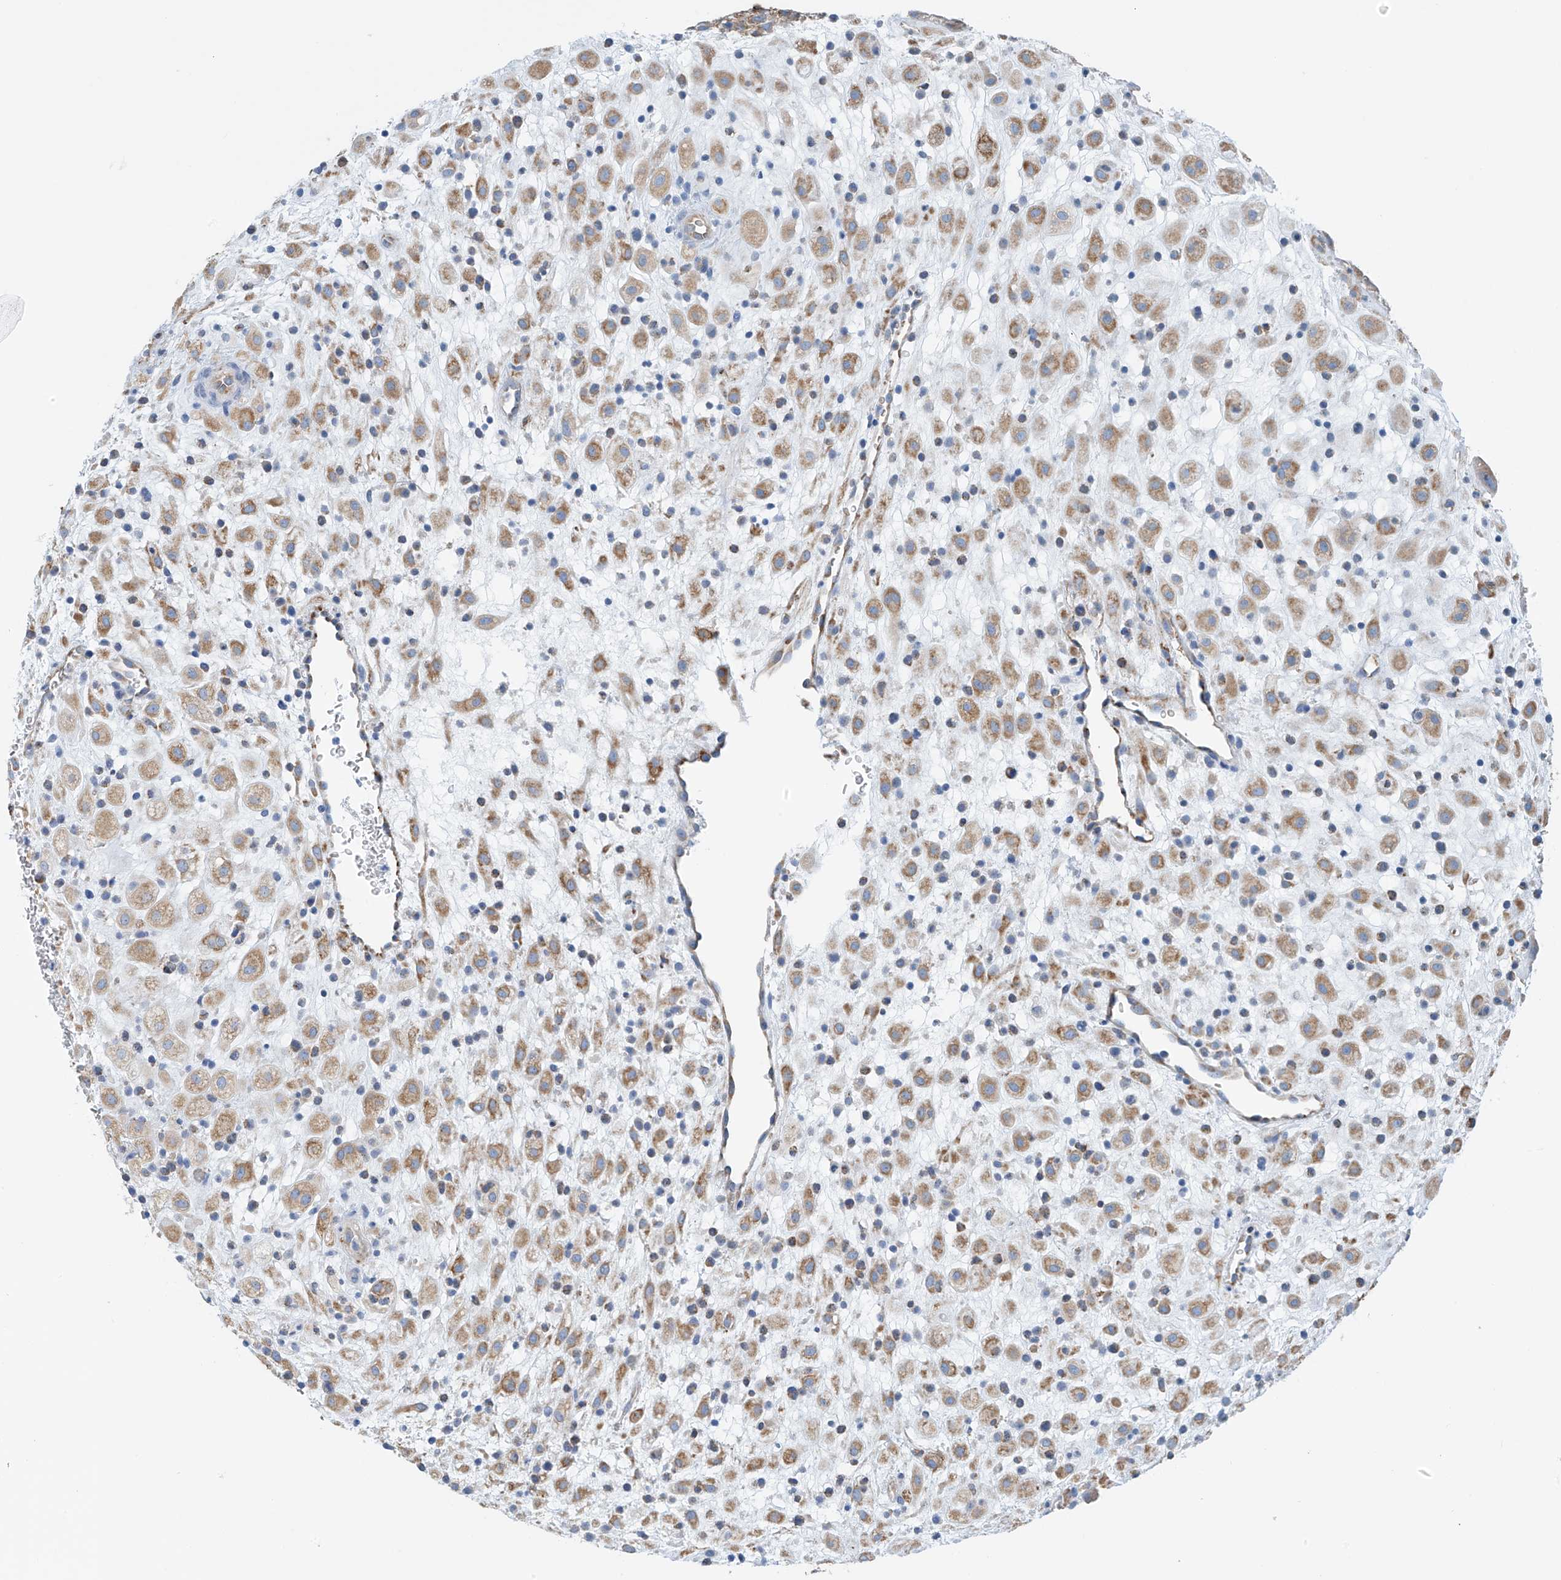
{"staining": {"intensity": "moderate", "quantity": ">75%", "location": "cytoplasmic/membranous"}, "tissue": "placenta", "cell_type": "Decidual cells", "image_type": "normal", "snomed": [{"axis": "morphology", "description": "Normal tissue, NOS"}, {"axis": "topography", "description": "Placenta"}], "caption": "IHC histopathology image of normal placenta stained for a protein (brown), which exhibits medium levels of moderate cytoplasmic/membranous positivity in approximately >75% of decidual cells.", "gene": "RCN2", "patient": {"sex": "female", "age": 35}}